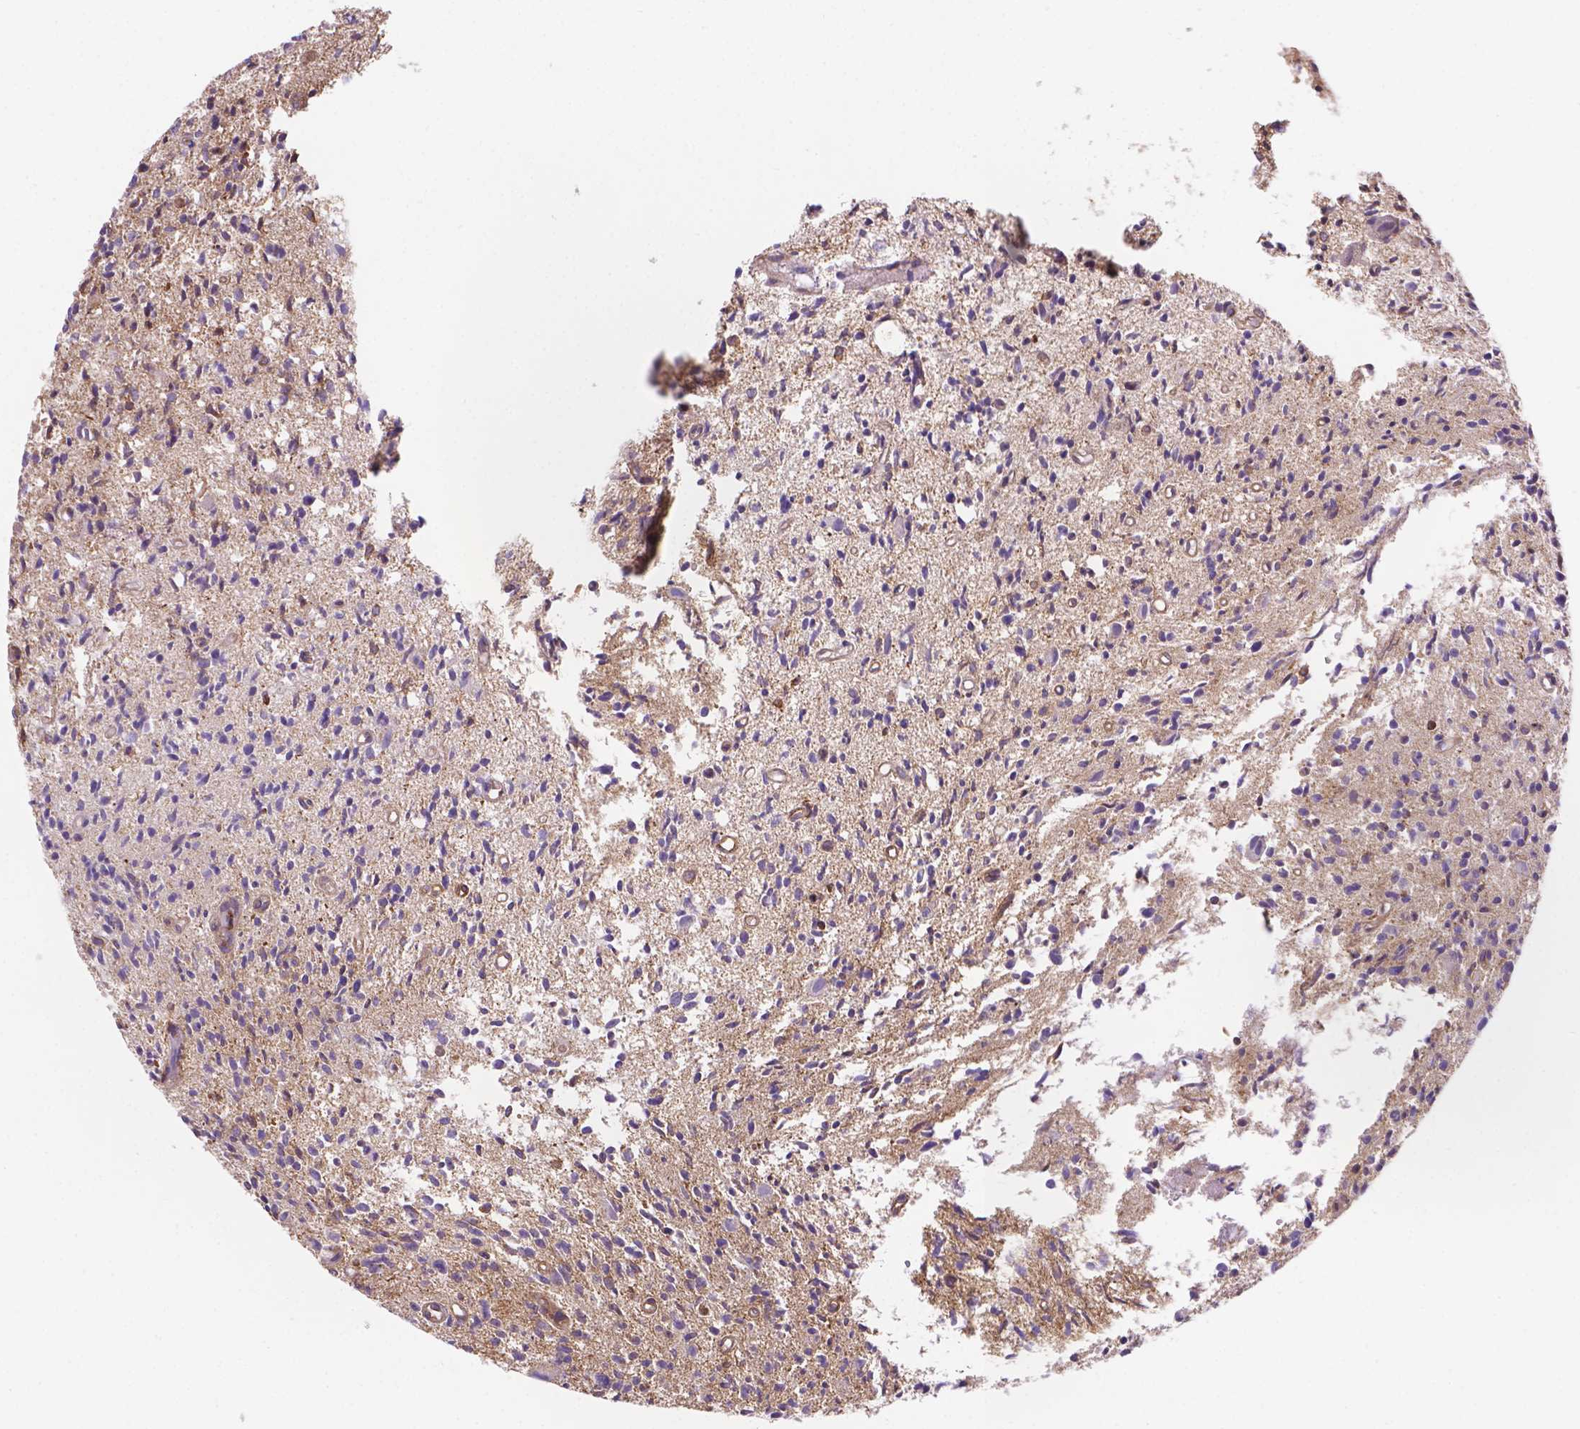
{"staining": {"intensity": "negative", "quantity": "none", "location": "none"}, "tissue": "glioma", "cell_type": "Tumor cells", "image_type": "cancer", "snomed": [{"axis": "morphology", "description": "Glioma, malignant, Low grade"}, {"axis": "topography", "description": "Brain"}], "caption": "A histopathology image of human glioma is negative for staining in tumor cells.", "gene": "DMWD", "patient": {"sex": "male", "age": 64}}